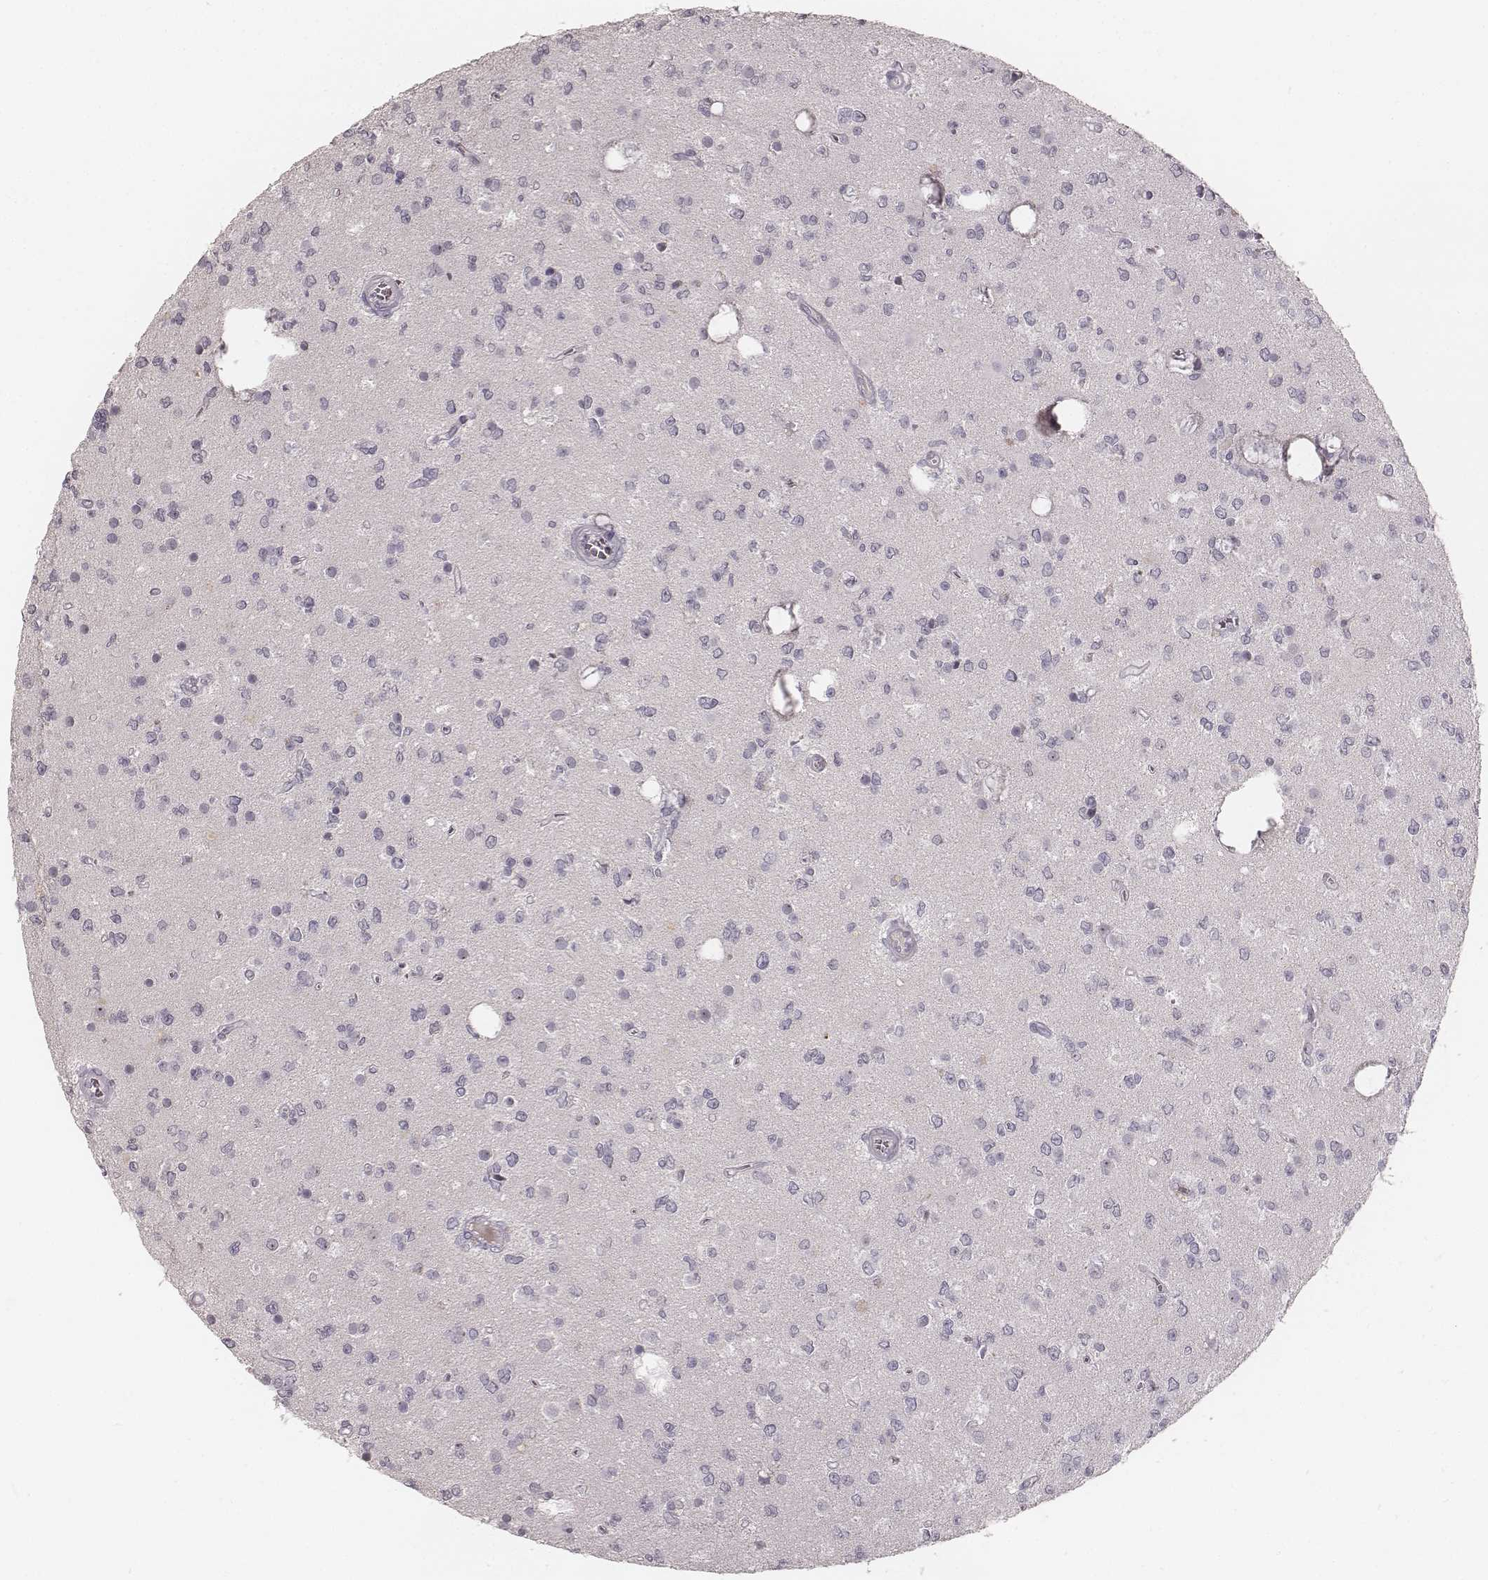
{"staining": {"intensity": "negative", "quantity": "none", "location": "none"}, "tissue": "glioma", "cell_type": "Tumor cells", "image_type": "cancer", "snomed": [{"axis": "morphology", "description": "Glioma, malignant, Low grade"}, {"axis": "topography", "description": "Brain"}], "caption": "The photomicrograph shows no significant expression in tumor cells of glioma.", "gene": "MADCAM1", "patient": {"sex": "female", "age": 45}}